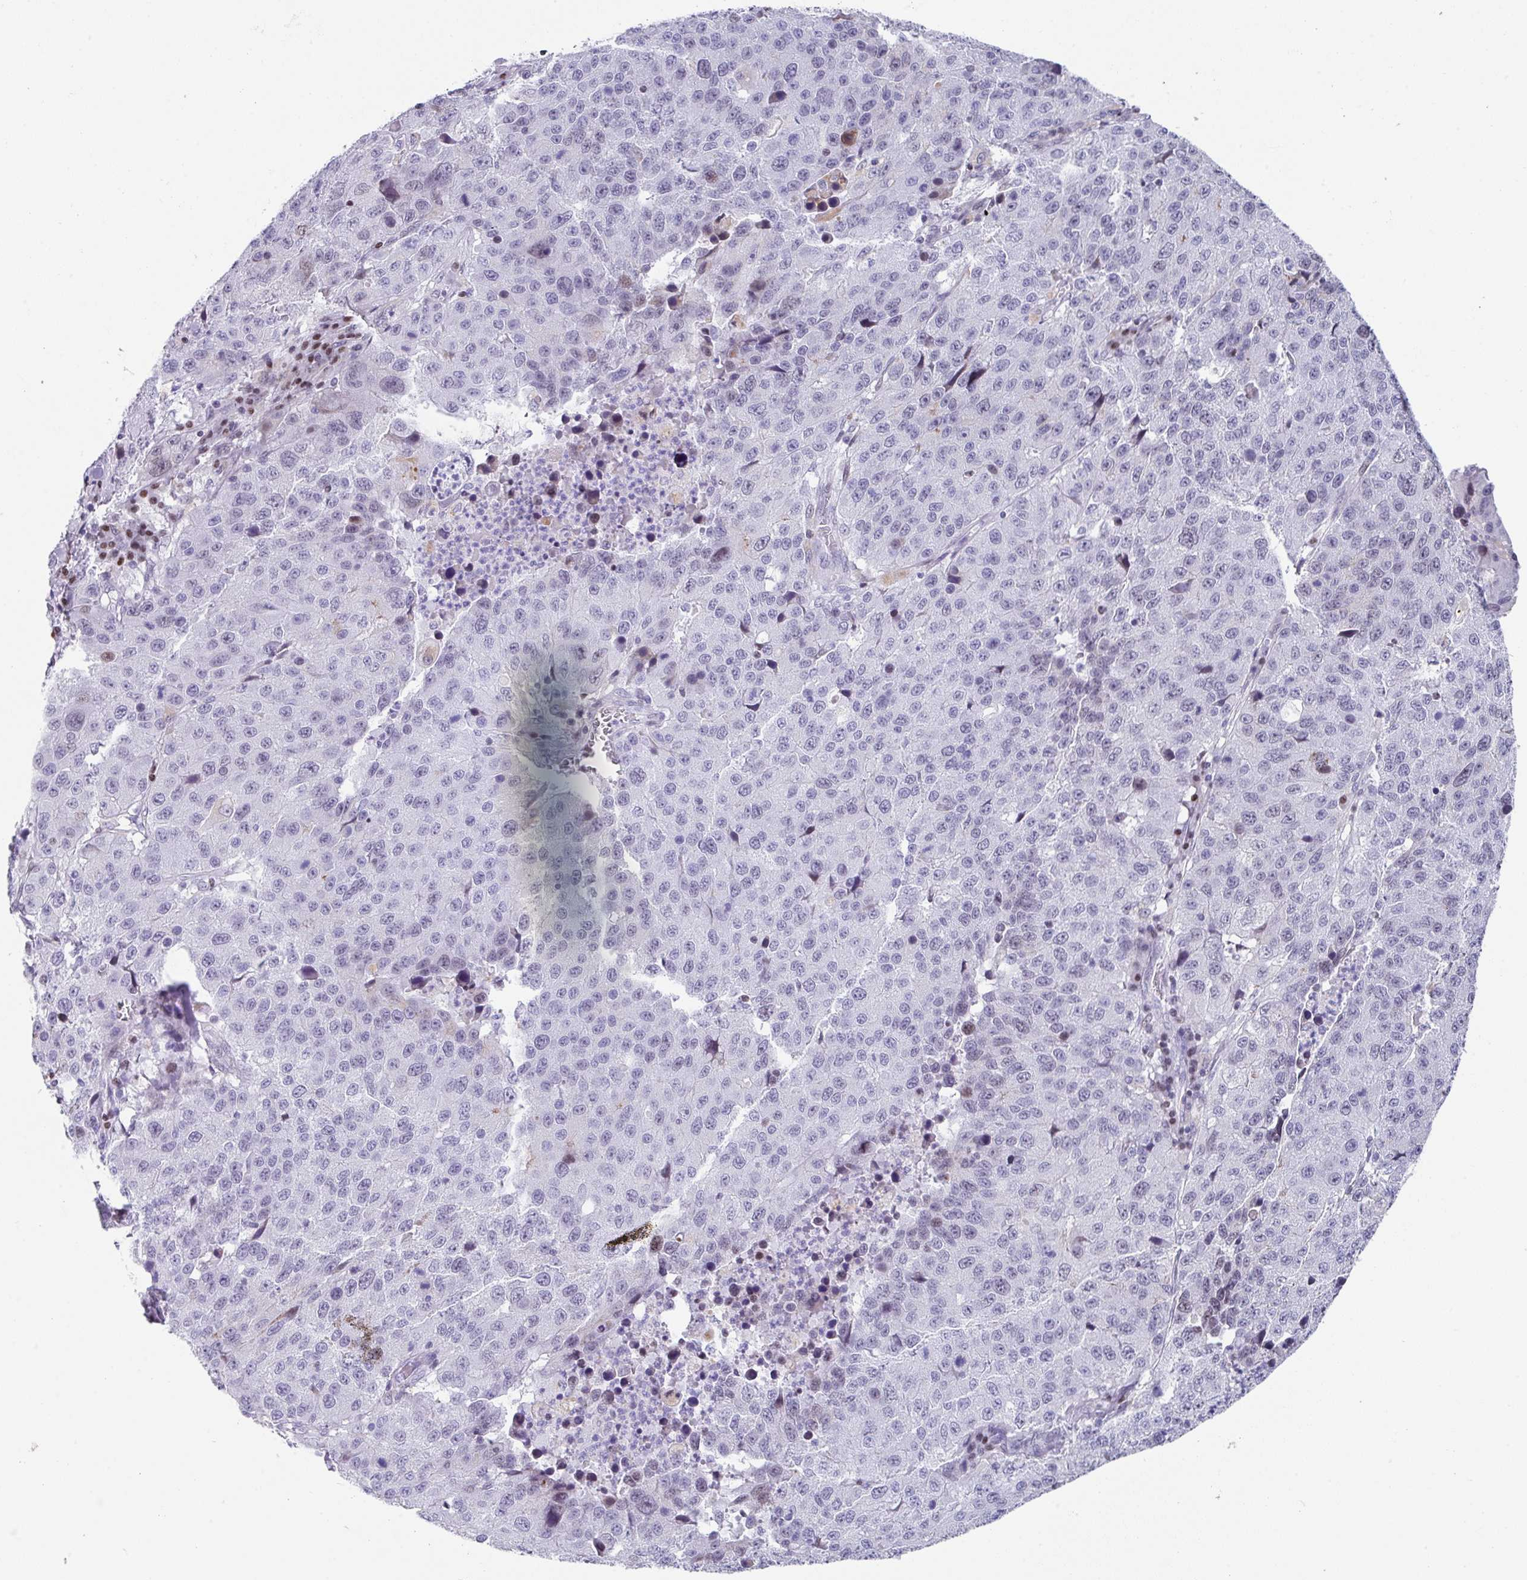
{"staining": {"intensity": "negative", "quantity": "none", "location": "none"}, "tissue": "stomach cancer", "cell_type": "Tumor cells", "image_type": "cancer", "snomed": [{"axis": "morphology", "description": "Adenocarcinoma, NOS"}, {"axis": "topography", "description": "Stomach"}], "caption": "A high-resolution image shows immunohistochemistry (IHC) staining of stomach adenocarcinoma, which exhibits no significant expression in tumor cells.", "gene": "TCF3", "patient": {"sex": "male", "age": 71}}